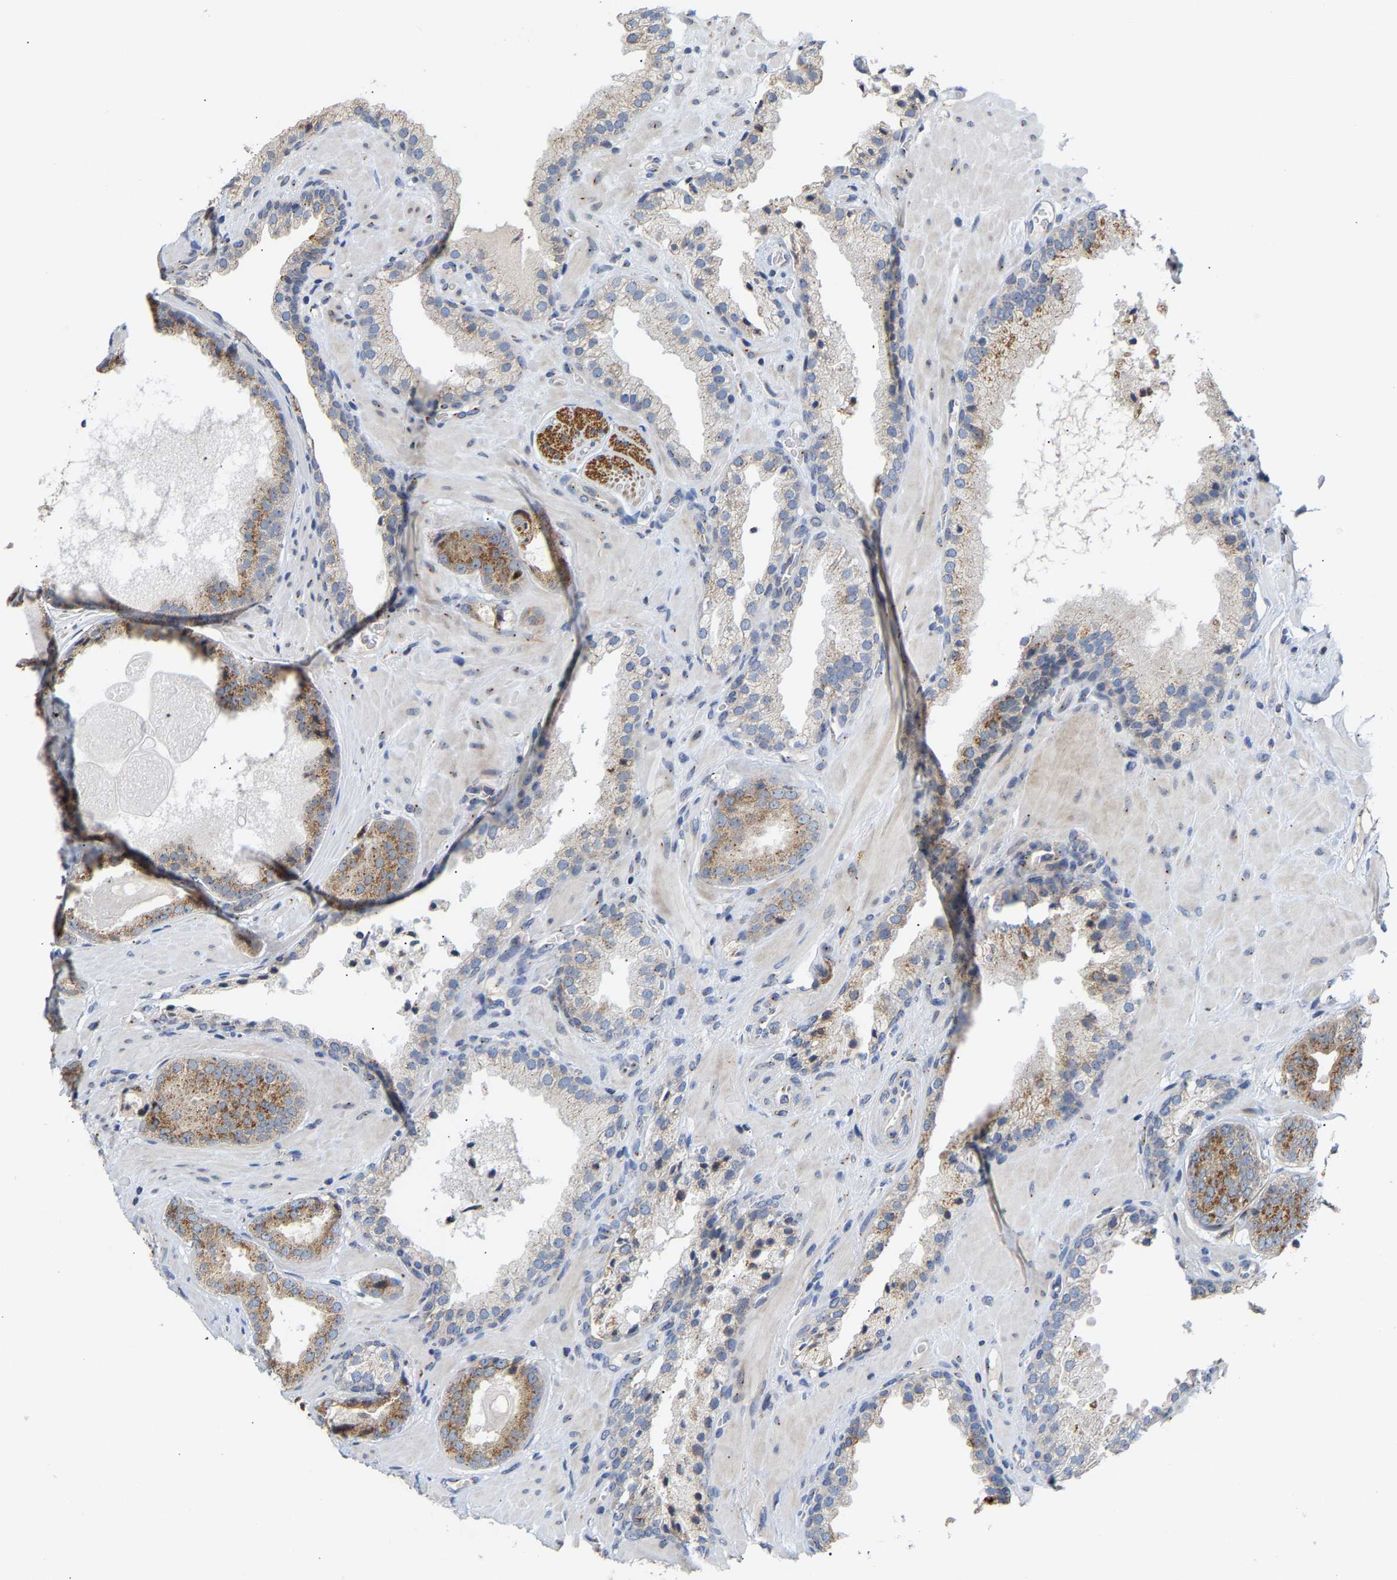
{"staining": {"intensity": "moderate", "quantity": ">75%", "location": "cytoplasmic/membranous"}, "tissue": "prostate cancer", "cell_type": "Tumor cells", "image_type": "cancer", "snomed": [{"axis": "morphology", "description": "Adenocarcinoma, Low grade"}, {"axis": "topography", "description": "Prostate"}], "caption": "Prostate cancer (adenocarcinoma (low-grade)) tissue reveals moderate cytoplasmic/membranous staining in about >75% of tumor cells, visualized by immunohistochemistry.", "gene": "PCNT", "patient": {"sex": "male", "age": 71}}